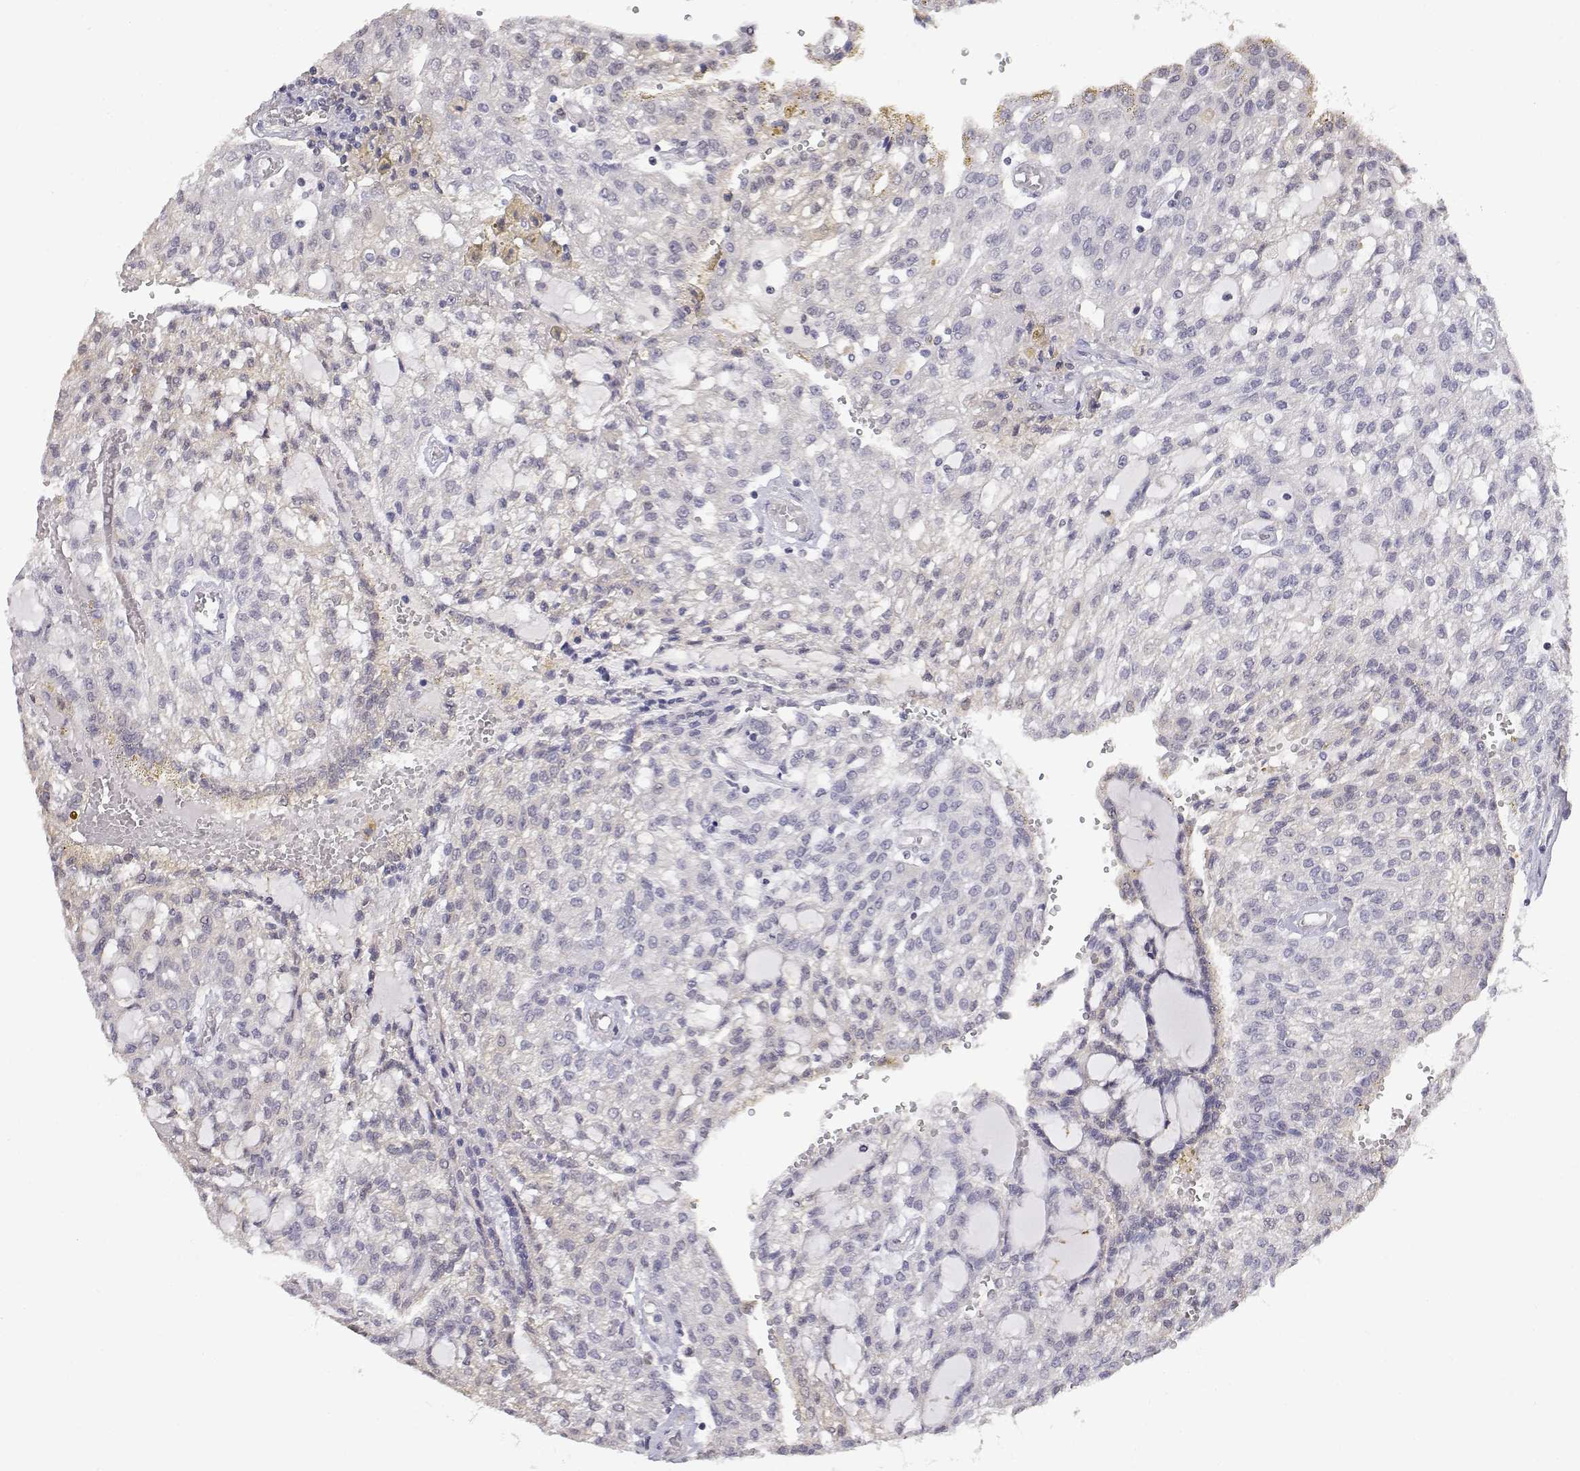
{"staining": {"intensity": "negative", "quantity": "none", "location": "none"}, "tissue": "renal cancer", "cell_type": "Tumor cells", "image_type": "cancer", "snomed": [{"axis": "morphology", "description": "Adenocarcinoma, NOS"}, {"axis": "topography", "description": "Kidney"}], "caption": "High magnification brightfield microscopy of renal cancer stained with DAB (3,3'-diaminobenzidine) (brown) and counterstained with hematoxylin (blue): tumor cells show no significant positivity.", "gene": "ADA", "patient": {"sex": "male", "age": 63}}